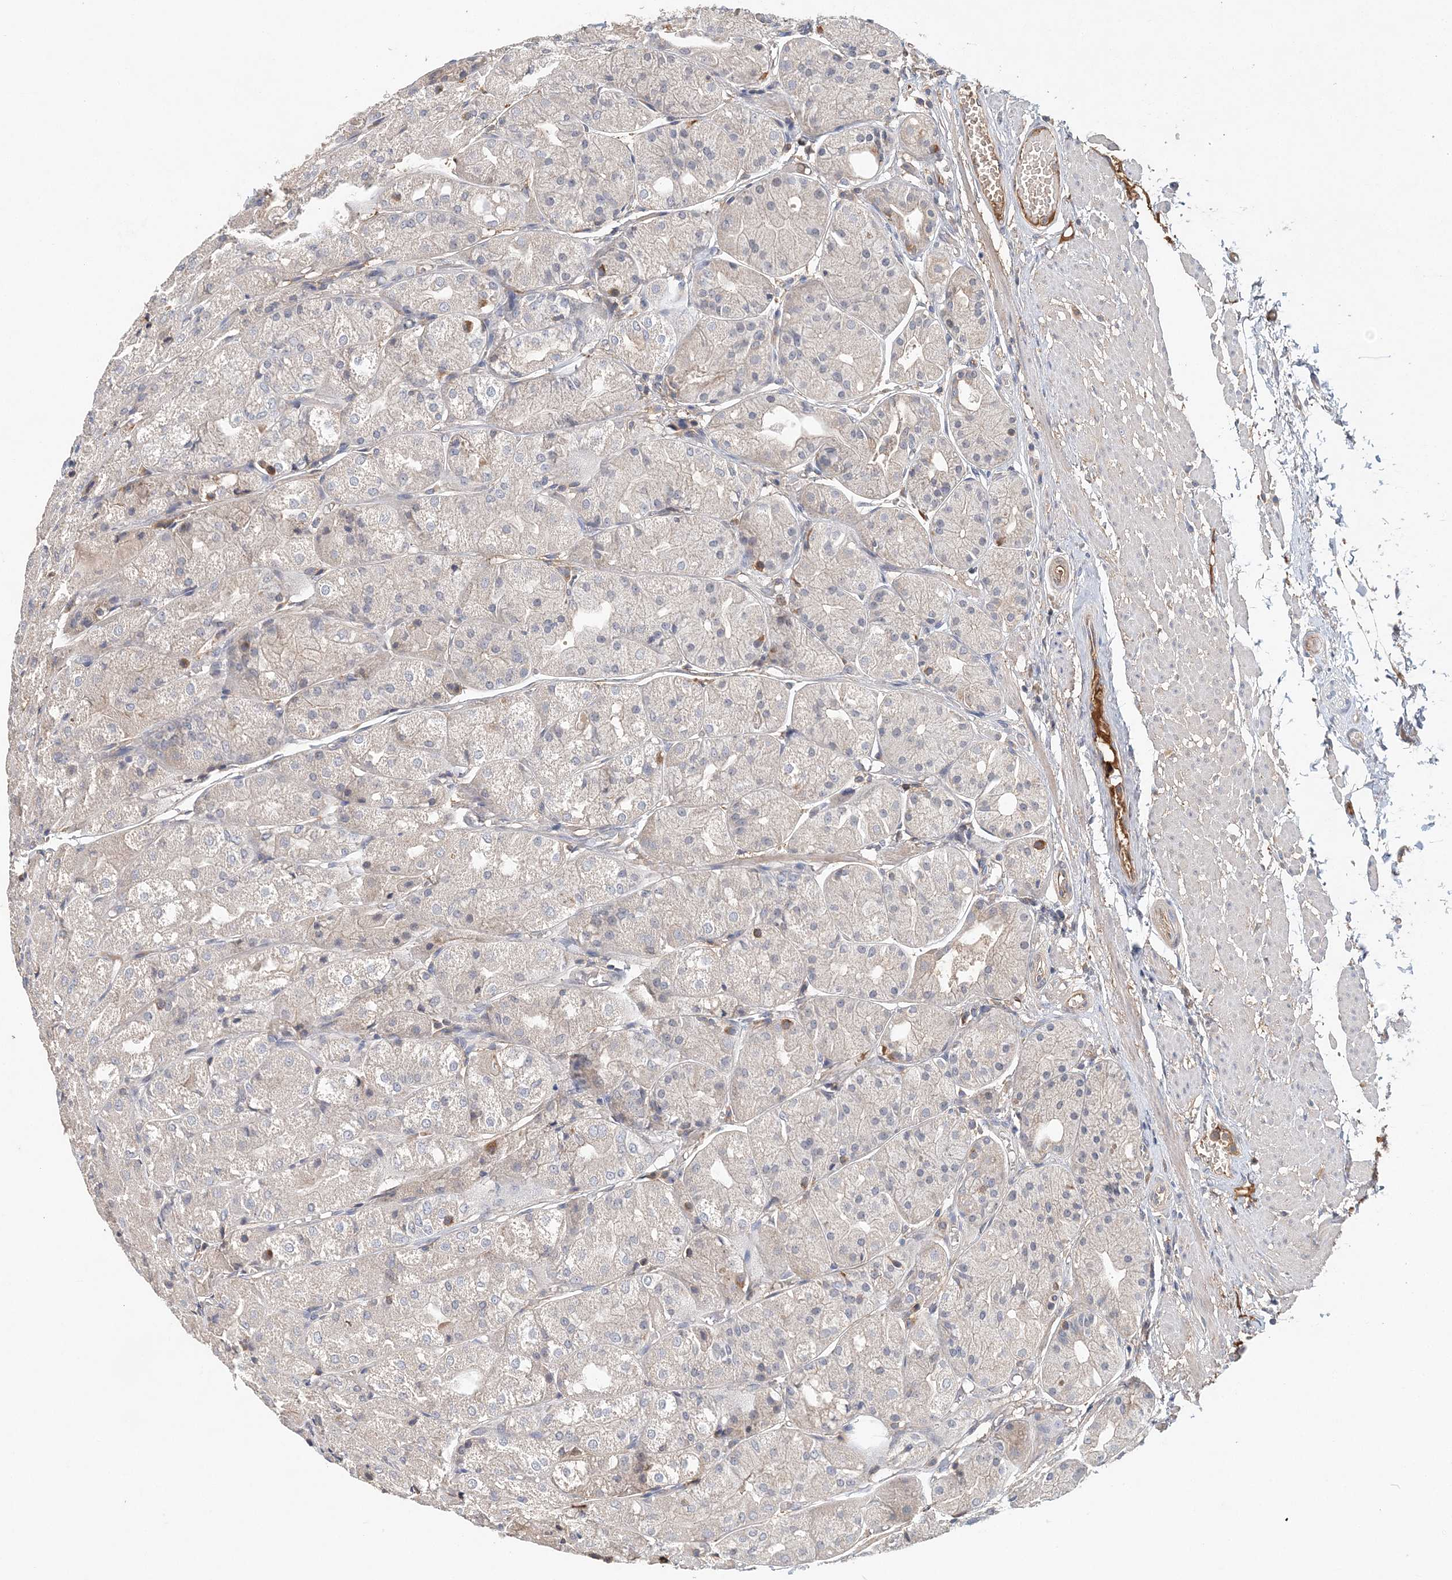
{"staining": {"intensity": "negative", "quantity": "none", "location": "none"}, "tissue": "stomach", "cell_type": "Glandular cells", "image_type": "normal", "snomed": [{"axis": "morphology", "description": "Normal tissue, NOS"}, {"axis": "topography", "description": "Stomach, upper"}], "caption": "Benign stomach was stained to show a protein in brown. There is no significant expression in glandular cells. (DAB immunohistochemistry visualized using brightfield microscopy, high magnification).", "gene": "SYCP3", "patient": {"sex": "male", "age": 72}}